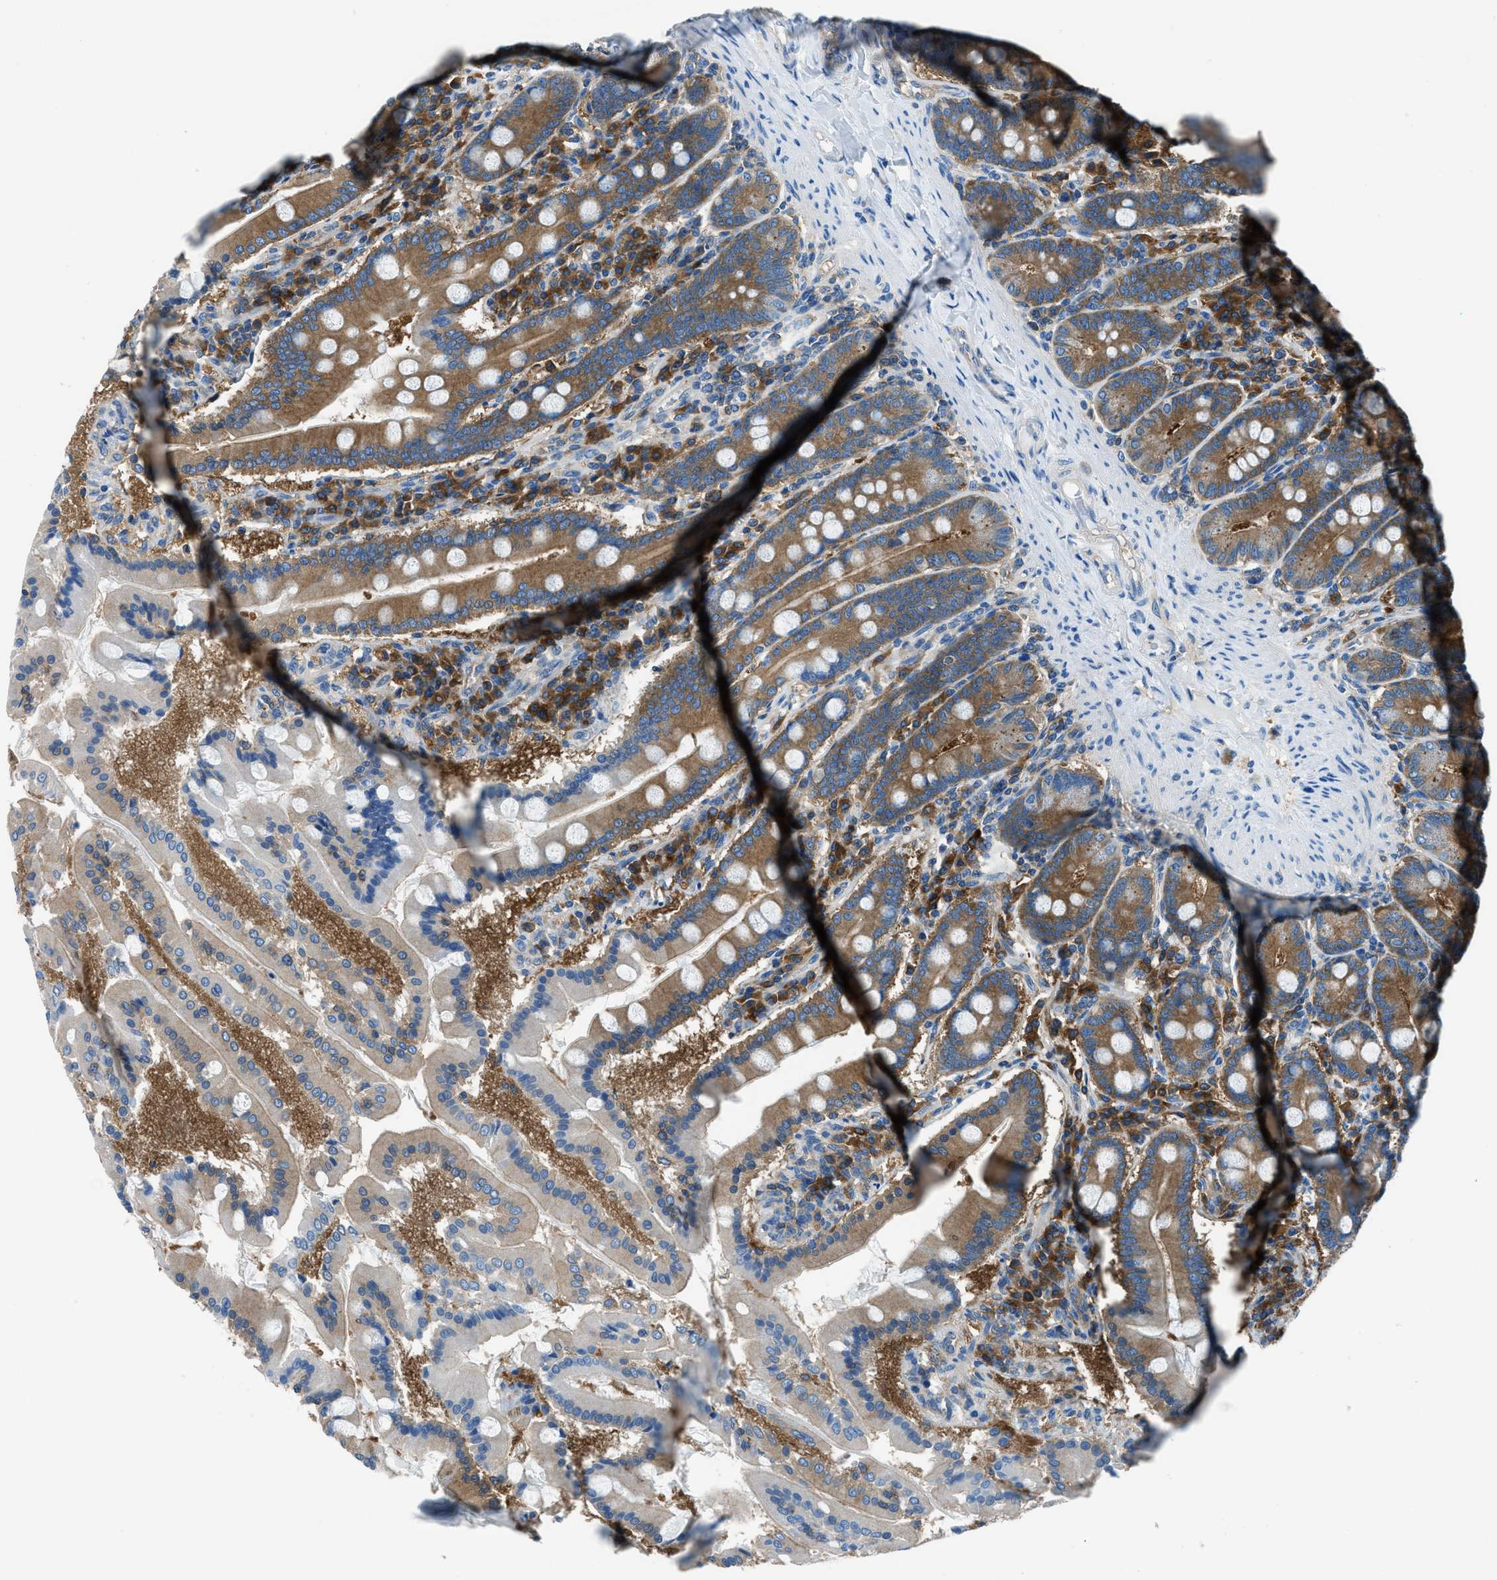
{"staining": {"intensity": "moderate", "quantity": "25%-75%", "location": "cytoplasmic/membranous"}, "tissue": "duodenum", "cell_type": "Glandular cells", "image_type": "normal", "snomed": [{"axis": "morphology", "description": "Normal tissue, NOS"}, {"axis": "topography", "description": "Duodenum"}], "caption": "An immunohistochemistry (IHC) photomicrograph of unremarkable tissue is shown. Protein staining in brown labels moderate cytoplasmic/membranous positivity in duodenum within glandular cells.", "gene": "SARS1", "patient": {"sex": "male", "age": 50}}